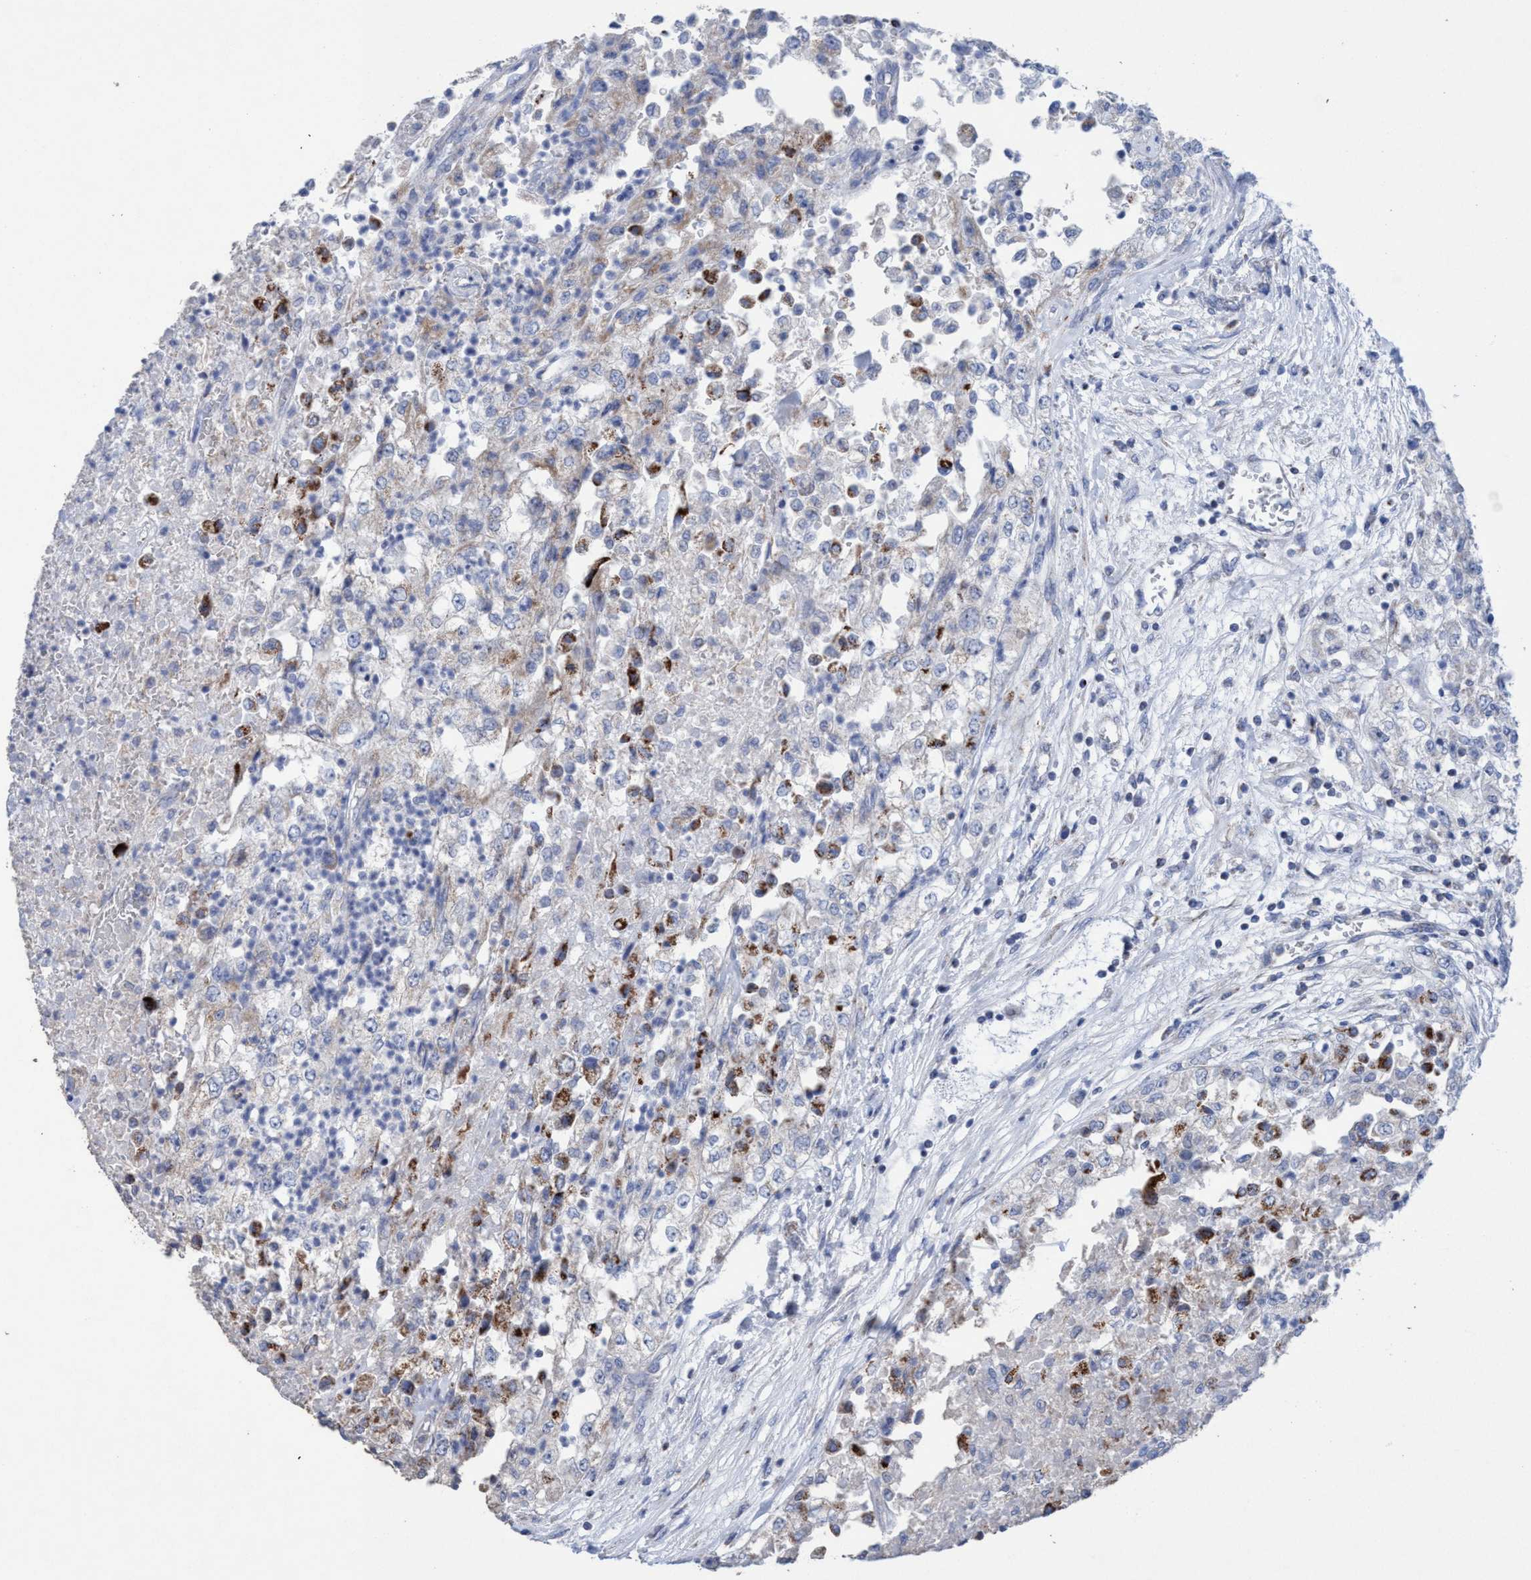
{"staining": {"intensity": "weak", "quantity": "<25%", "location": "cytoplasmic/membranous"}, "tissue": "renal cancer", "cell_type": "Tumor cells", "image_type": "cancer", "snomed": [{"axis": "morphology", "description": "Adenocarcinoma, NOS"}, {"axis": "topography", "description": "Kidney"}], "caption": "DAB (3,3'-diaminobenzidine) immunohistochemical staining of renal cancer shows no significant expression in tumor cells.", "gene": "RSAD1", "patient": {"sex": "female", "age": 54}}